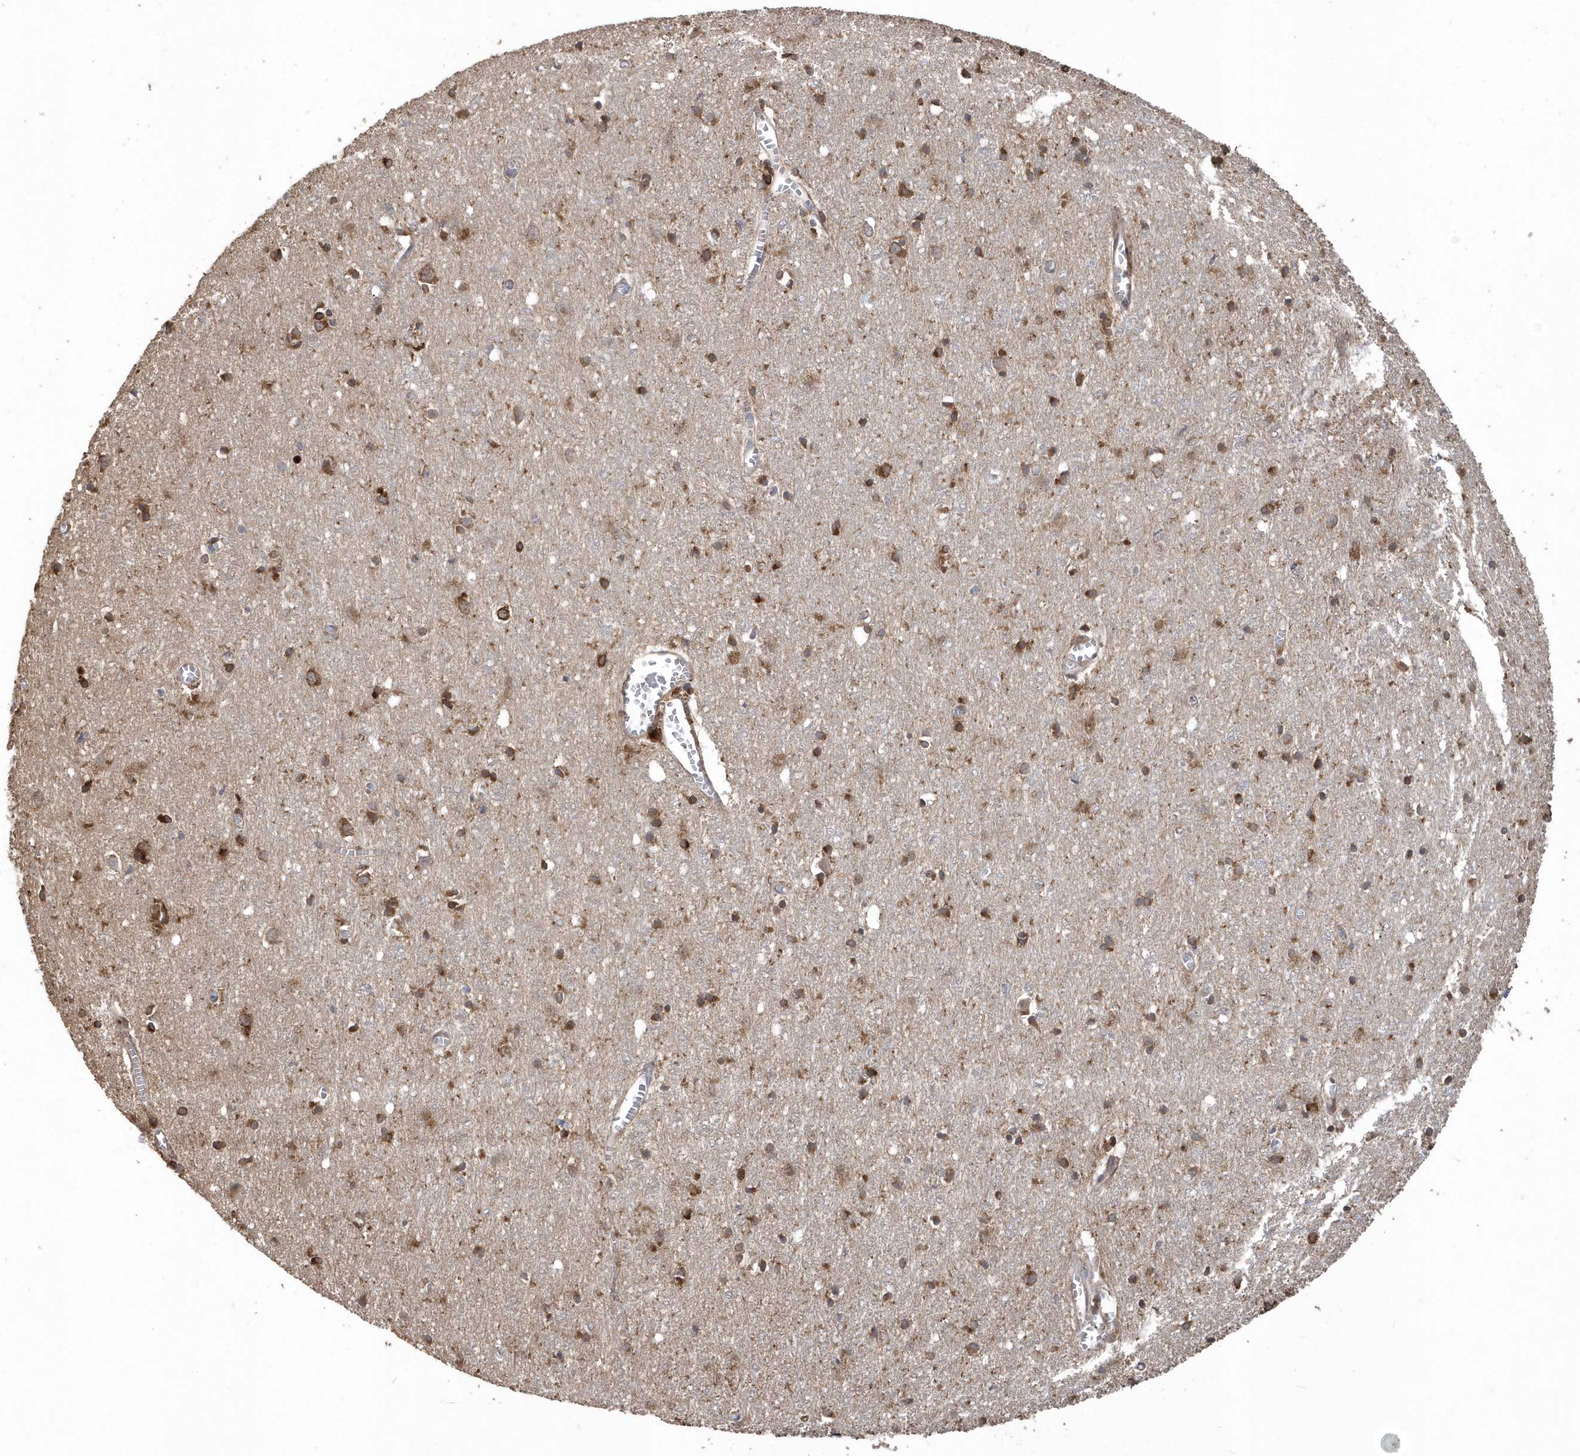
{"staining": {"intensity": "weak", "quantity": ">75%", "location": "cytoplasmic/membranous"}, "tissue": "cerebral cortex", "cell_type": "Endothelial cells", "image_type": "normal", "snomed": [{"axis": "morphology", "description": "Normal tissue, NOS"}, {"axis": "topography", "description": "Cerebral cortex"}], "caption": "Human cerebral cortex stained for a protein (brown) shows weak cytoplasmic/membranous positive expression in approximately >75% of endothelial cells.", "gene": "WASHC5", "patient": {"sex": "female", "age": 64}}